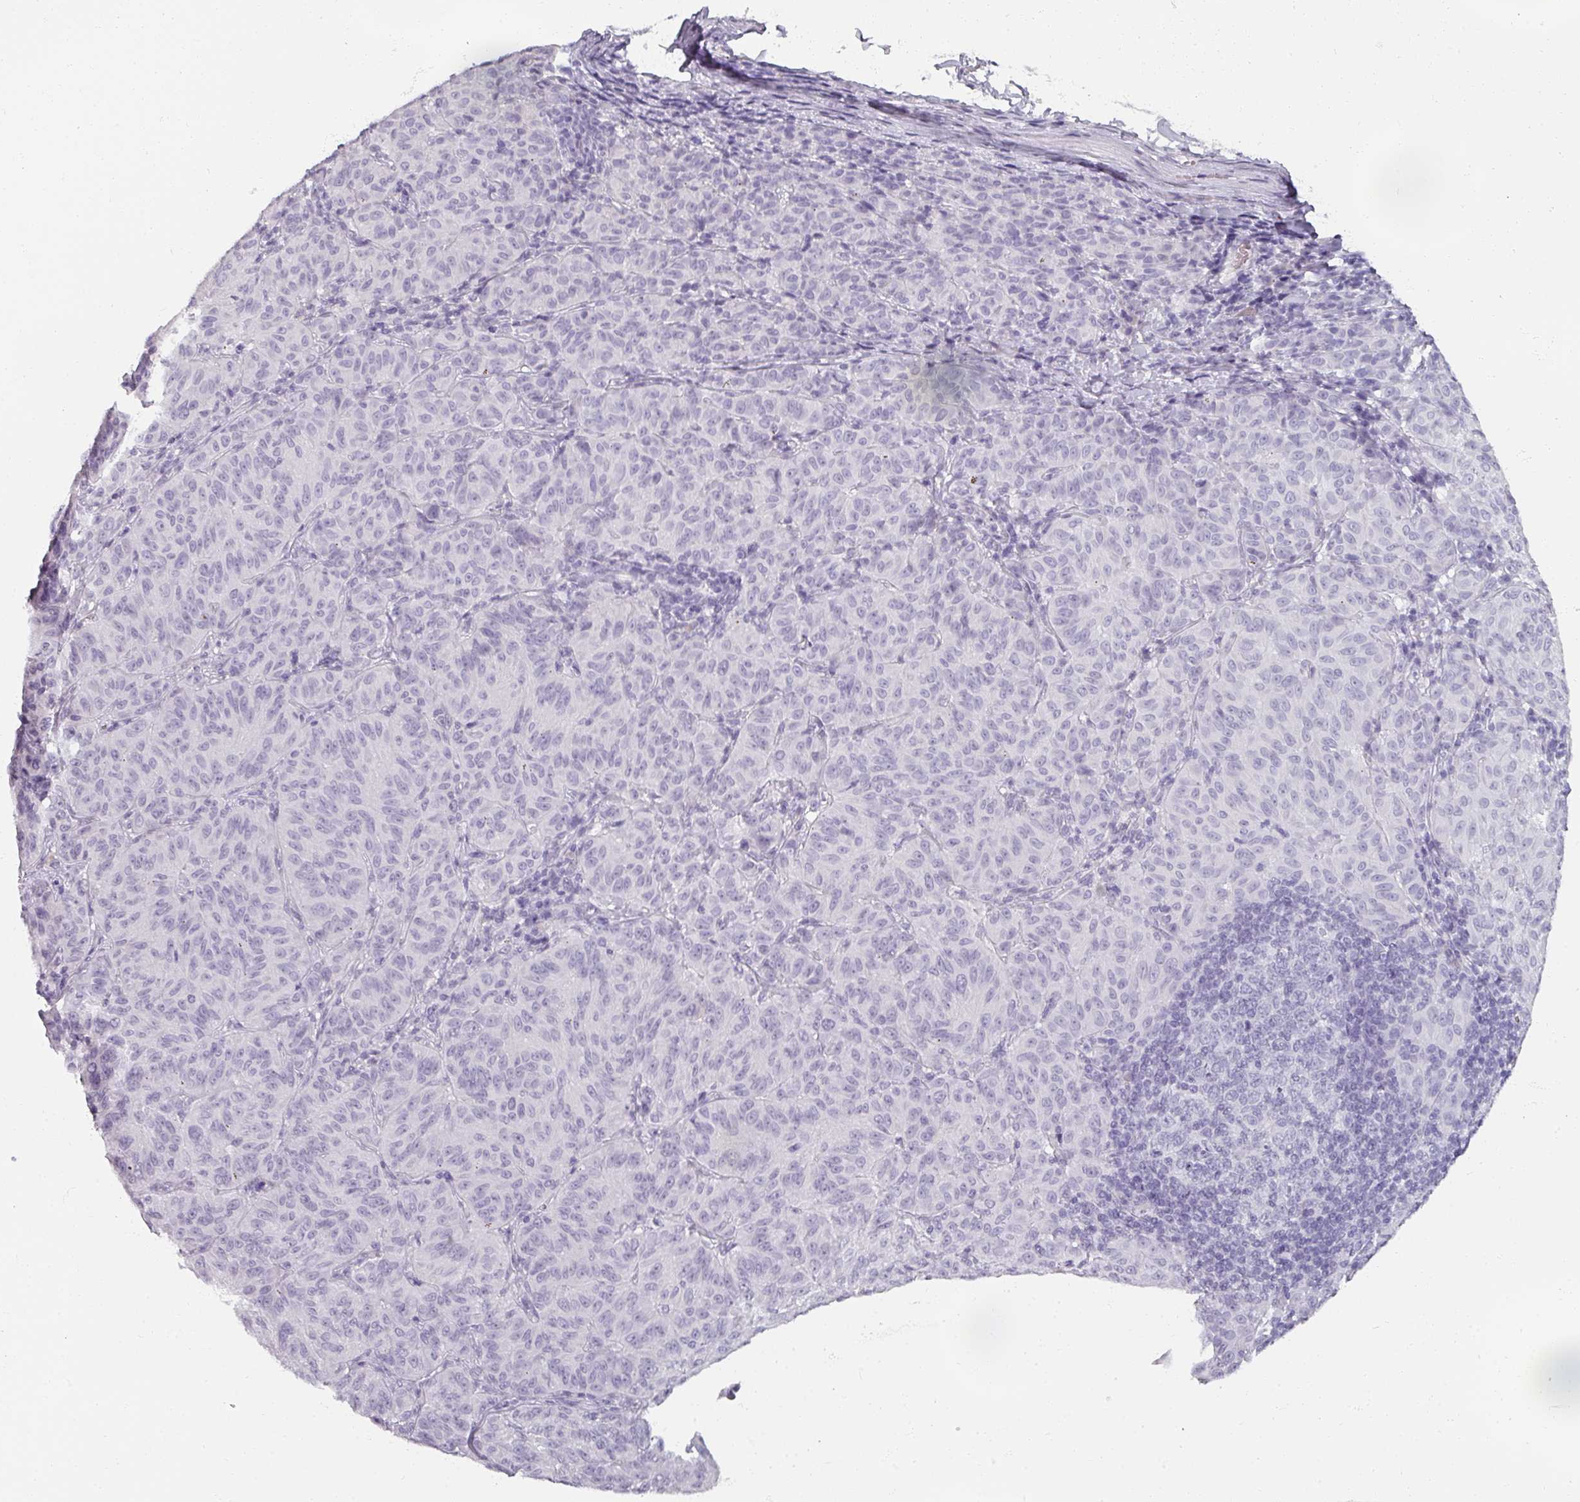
{"staining": {"intensity": "negative", "quantity": "none", "location": "none"}, "tissue": "melanoma", "cell_type": "Tumor cells", "image_type": "cancer", "snomed": [{"axis": "morphology", "description": "Malignant melanoma, NOS"}, {"axis": "topography", "description": "Skin"}], "caption": "Human melanoma stained for a protein using immunohistochemistry (IHC) demonstrates no staining in tumor cells.", "gene": "REG3G", "patient": {"sex": "female", "age": 72}}